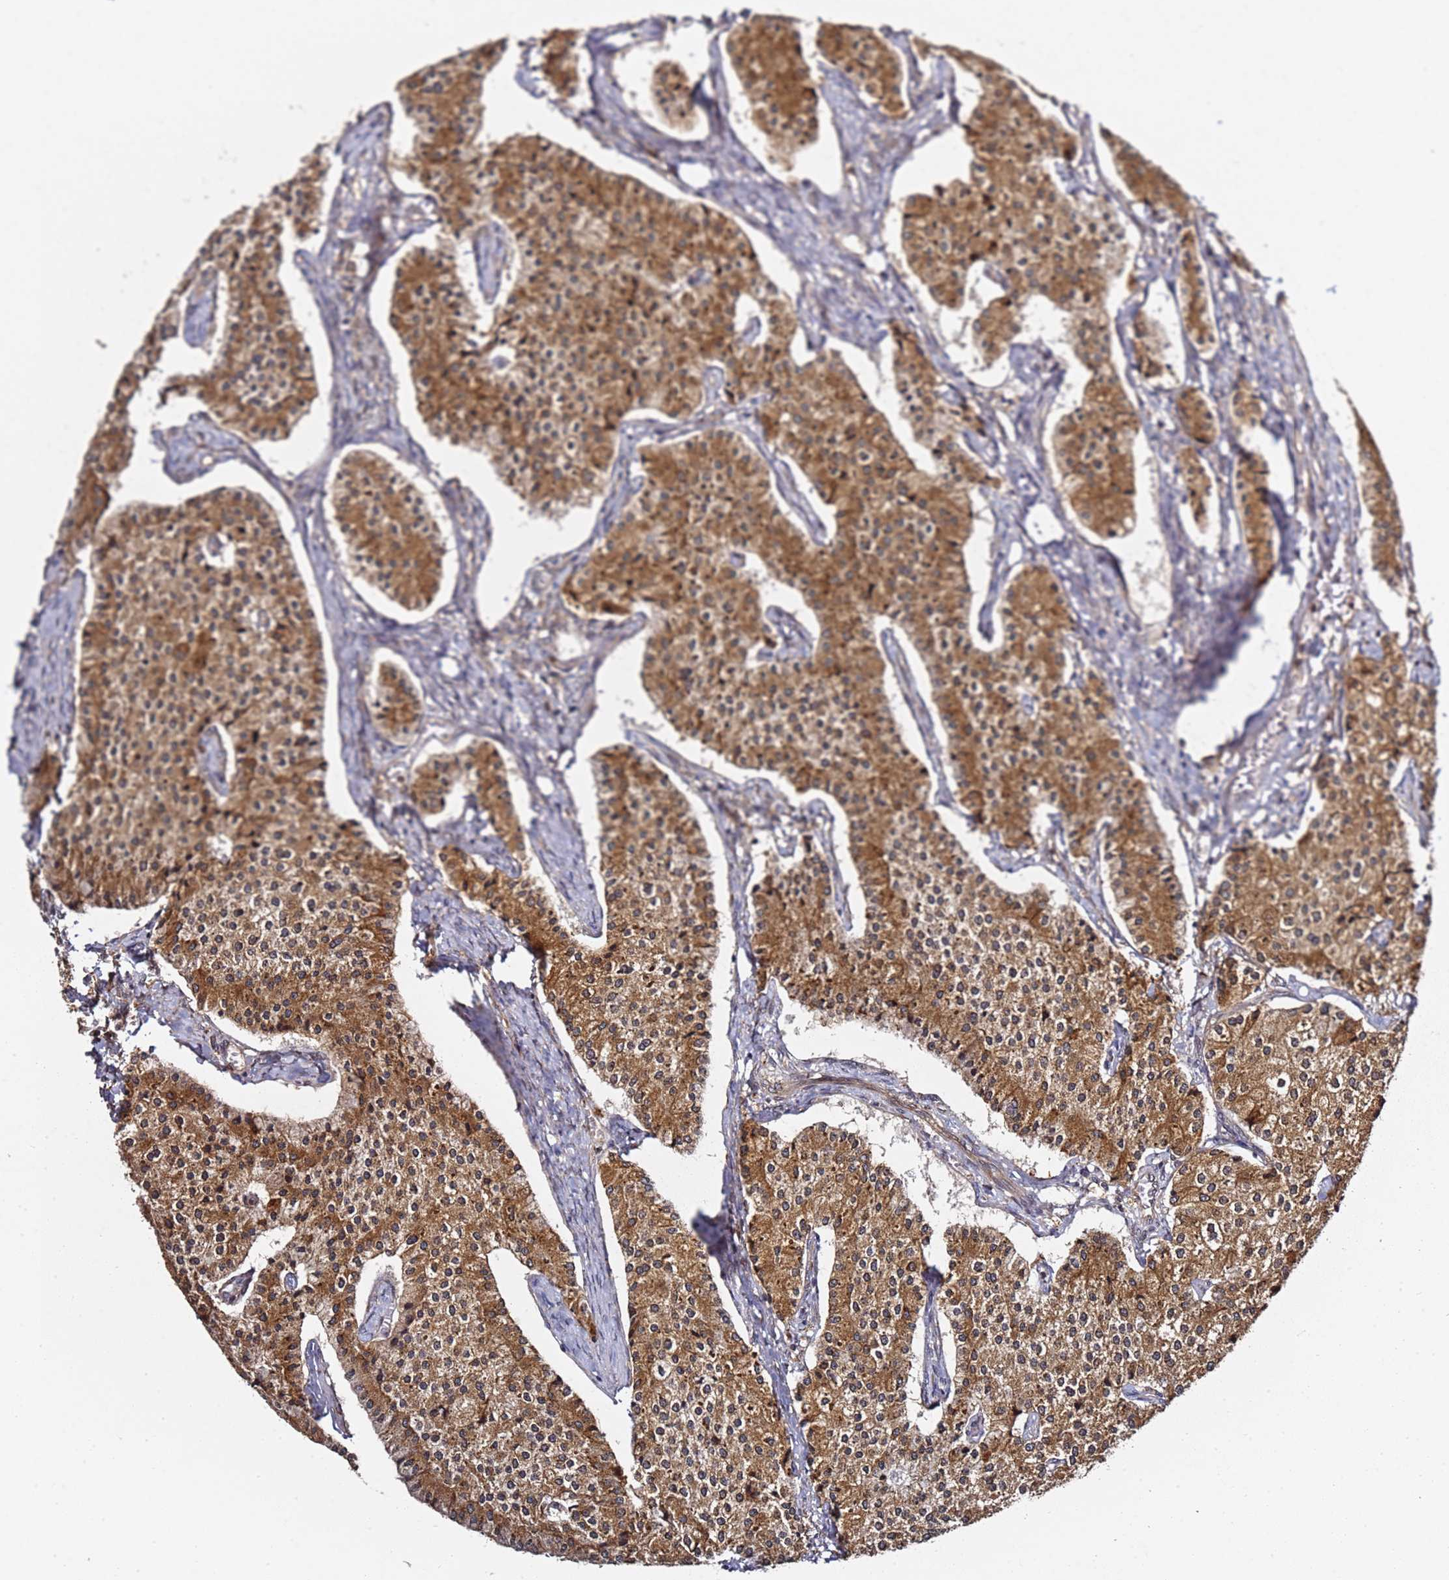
{"staining": {"intensity": "moderate", "quantity": ">75%", "location": "cytoplasmic/membranous"}, "tissue": "carcinoid", "cell_type": "Tumor cells", "image_type": "cancer", "snomed": [{"axis": "morphology", "description": "Carcinoid, malignant, NOS"}, {"axis": "topography", "description": "Colon"}], "caption": "Protein analysis of carcinoid (malignant) tissue exhibits moderate cytoplasmic/membranous expression in about >75% of tumor cells.", "gene": "PRKAB2", "patient": {"sex": "female", "age": 52}}